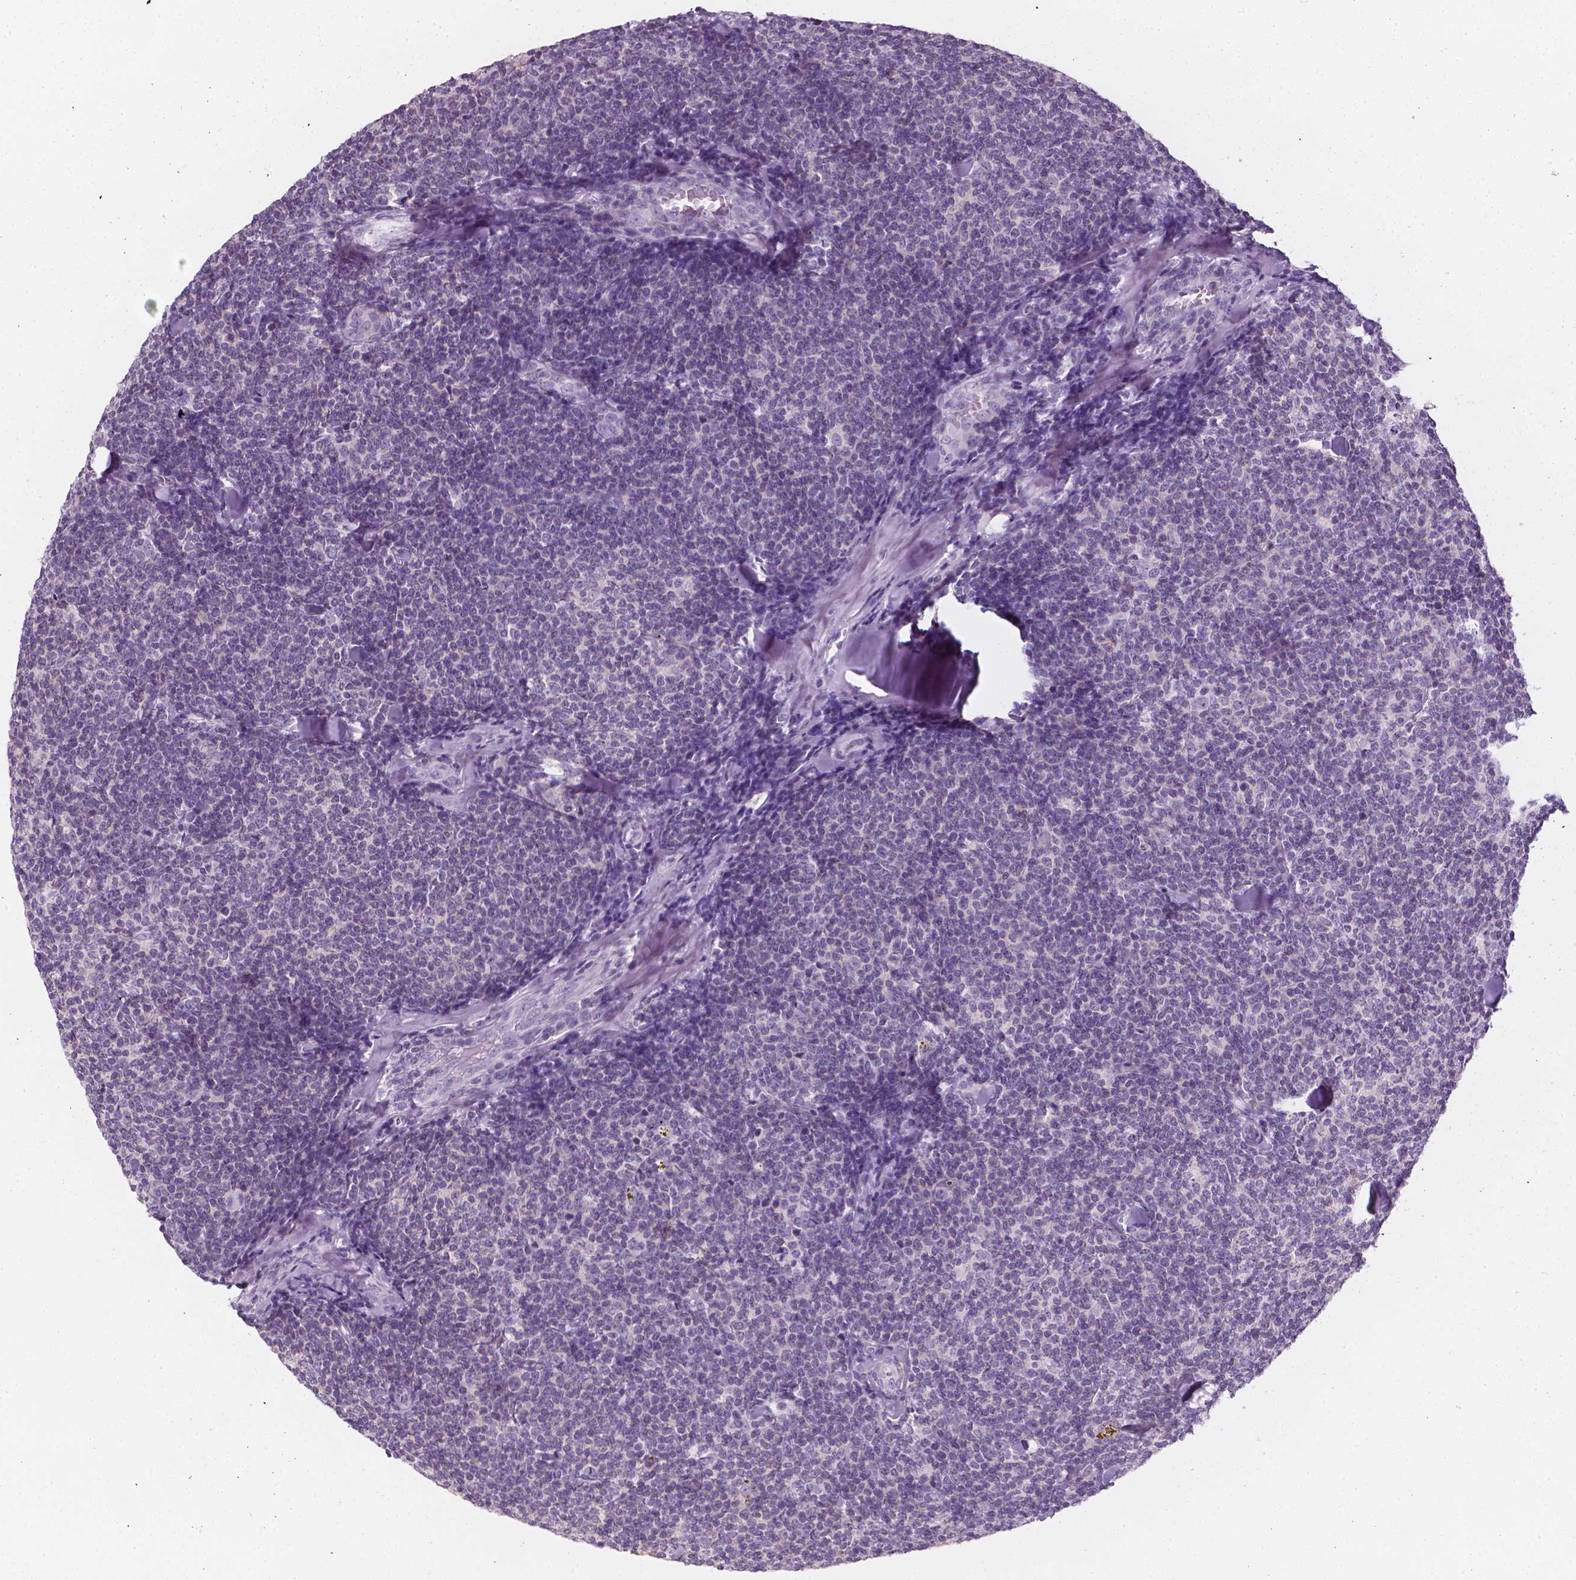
{"staining": {"intensity": "negative", "quantity": "none", "location": "none"}, "tissue": "lymphoma", "cell_type": "Tumor cells", "image_type": "cancer", "snomed": [{"axis": "morphology", "description": "Malignant lymphoma, non-Hodgkin's type, Low grade"}, {"axis": "topography", "description": "Lymph node"}], "caption": "Malignant lymphoma, non-Hodgkin's type (low-grade) was stained to show a protein in brown. There is no significant expression in tumor cells.", "gene": "DCAF8L1", "patient": {"sex": "female", "age": 56}}